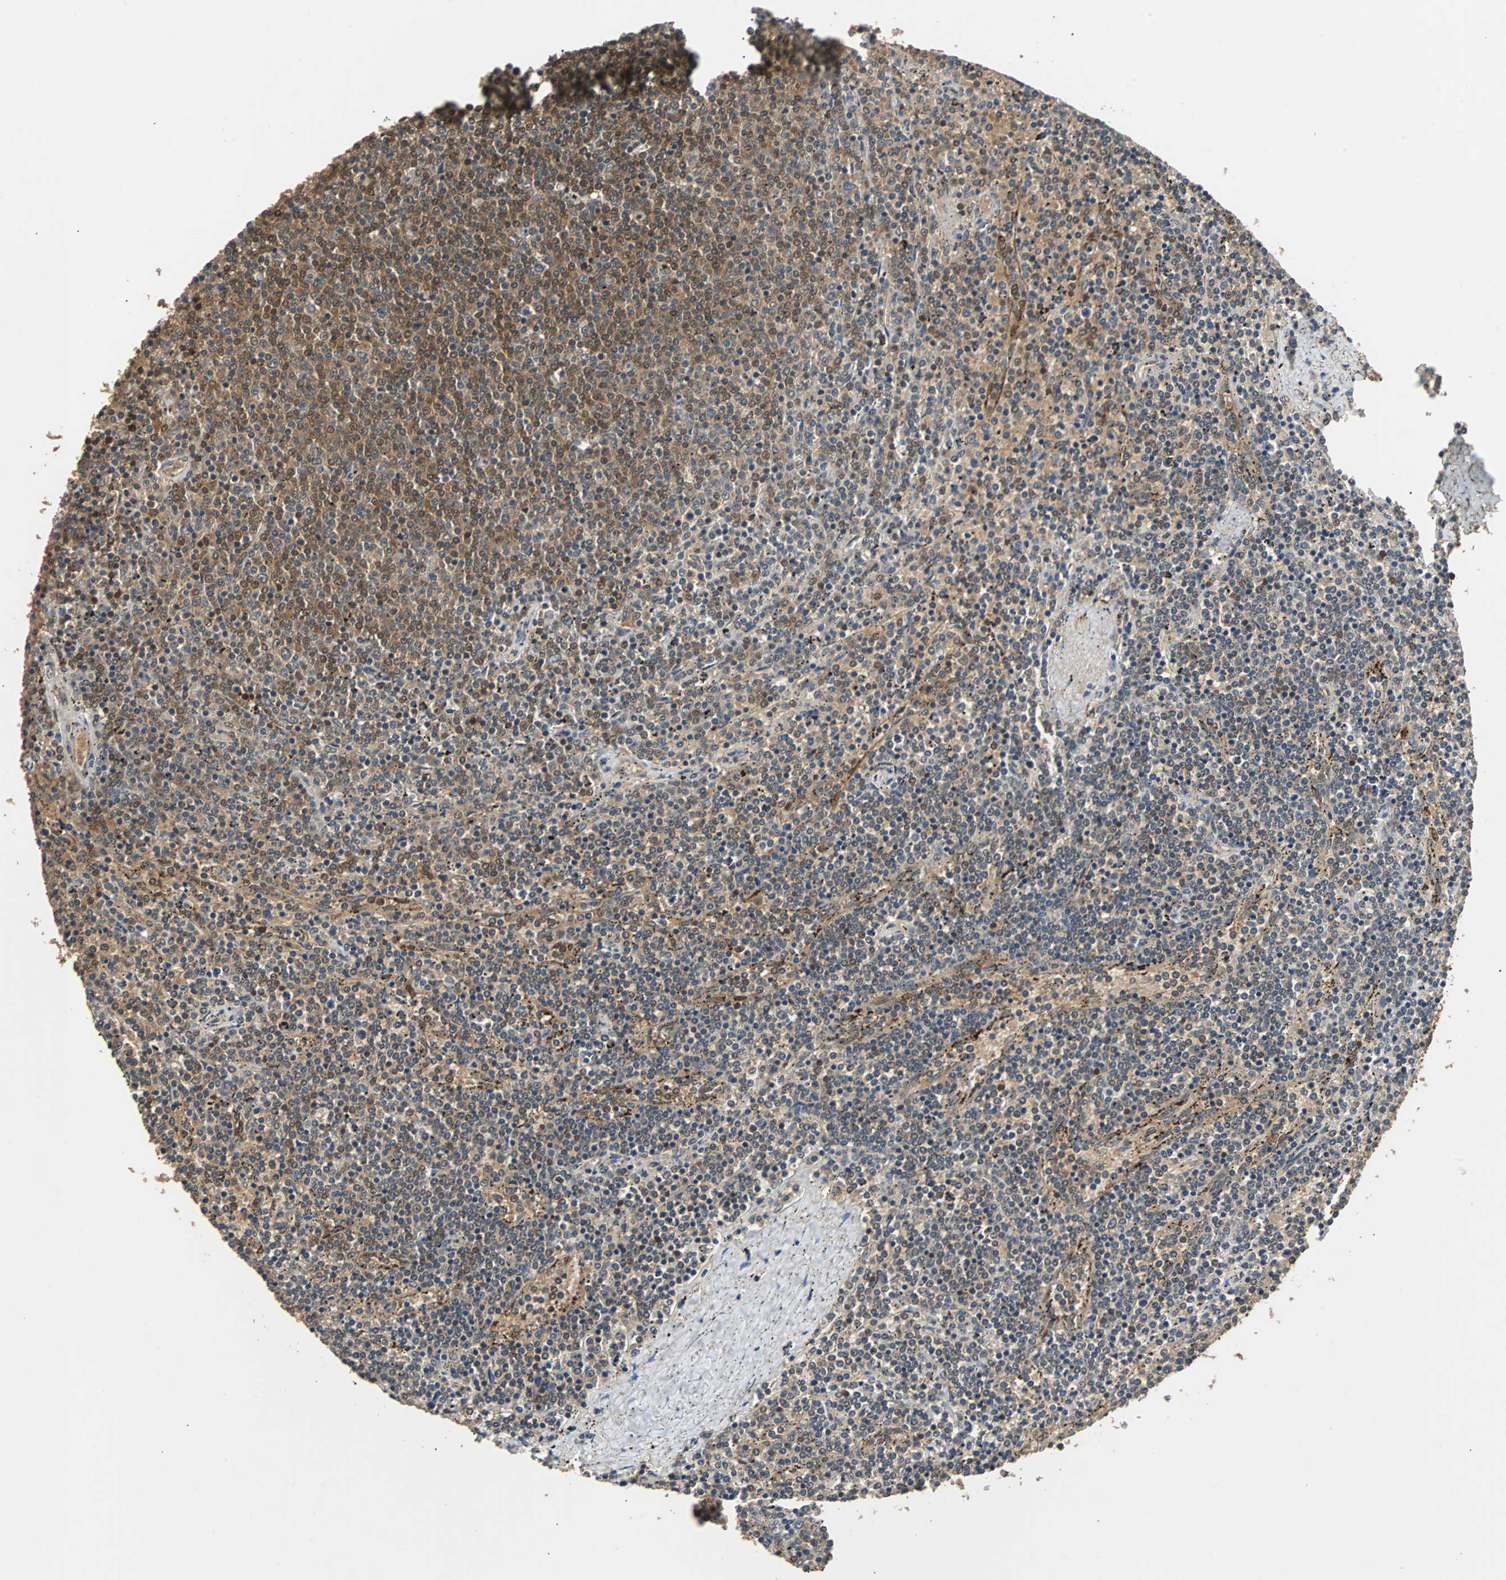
{"staining": {"intensity": "moderate", "quantity": ">75%", "location": "cytoplasmic/membranous,nuclear"}, "tissue": "lymphoma", "cell_type": "Tumor cells", "image_type": "cancer", "snomed": [{"axis": "morphology", "description": "Malignant lymphoma, non-Hodgkin's type, Low grade"}, {"axis": "topography", "description": "Spleen"}], "caption": "Lymphoma stained with a protein marker reveals moderate staining in tumor cells.", "gene": "PRDX6", "patient": {"sex": "female", "age": 50}}